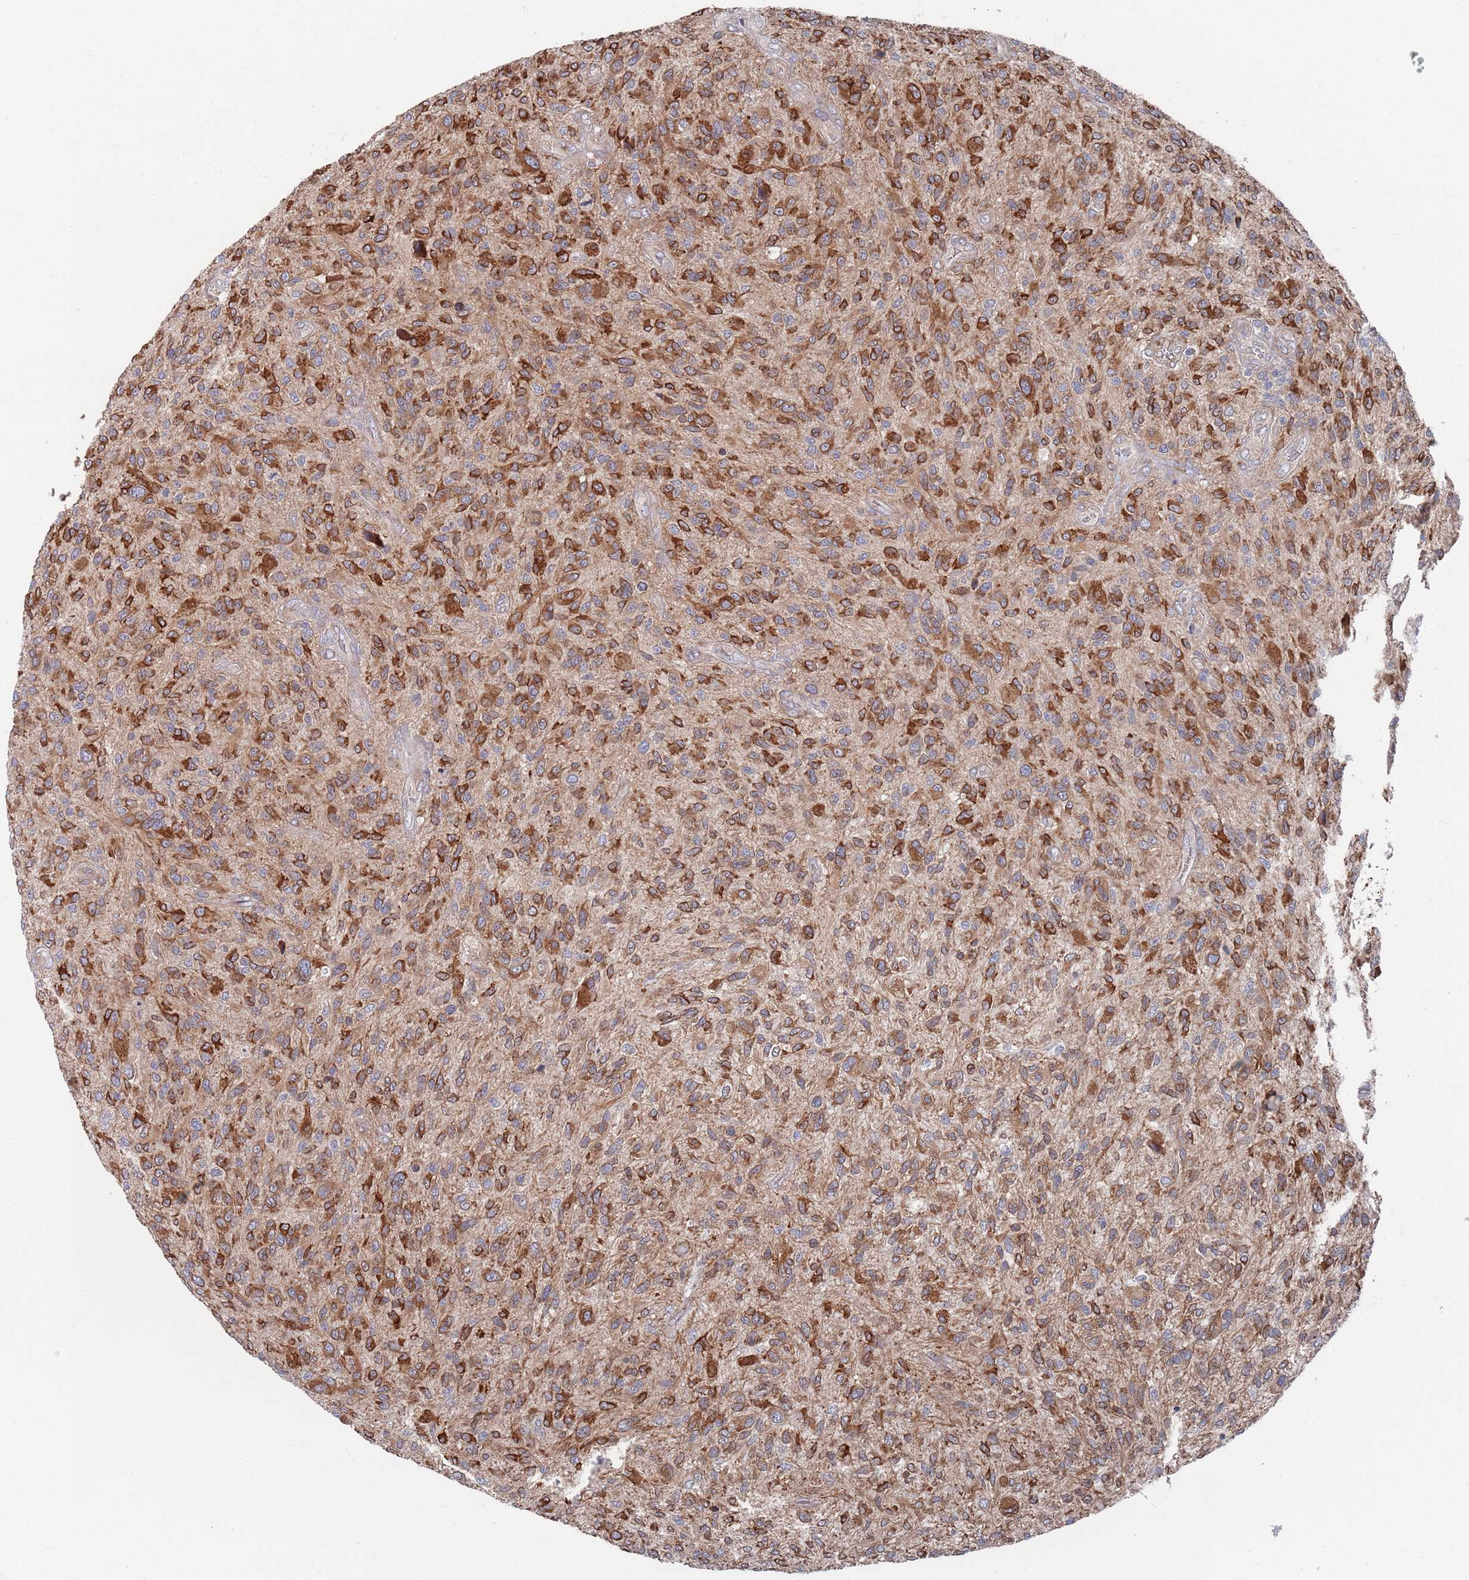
{"staining": {"intensity": "strong", "quantity": "25%-75%", "location": "cytoplasmic/membranous"}, "tissue": "glioma", "cell_type": "Tumor cells", "image_type": "cancer", "snomed": [{"axis": "morphology", "description": "Glioma, malignant, High grade"}, {"axis": "topography", "description": "Brain"}], "caption": "Malignant glioma (high-grade) stained with immunohistochemistry shows strong cytoplasmic/membranous positivity in about 25%-75% of tumor cells.", "gene": "CCDC106", "patient": {"sex": "male", "age": 47}}